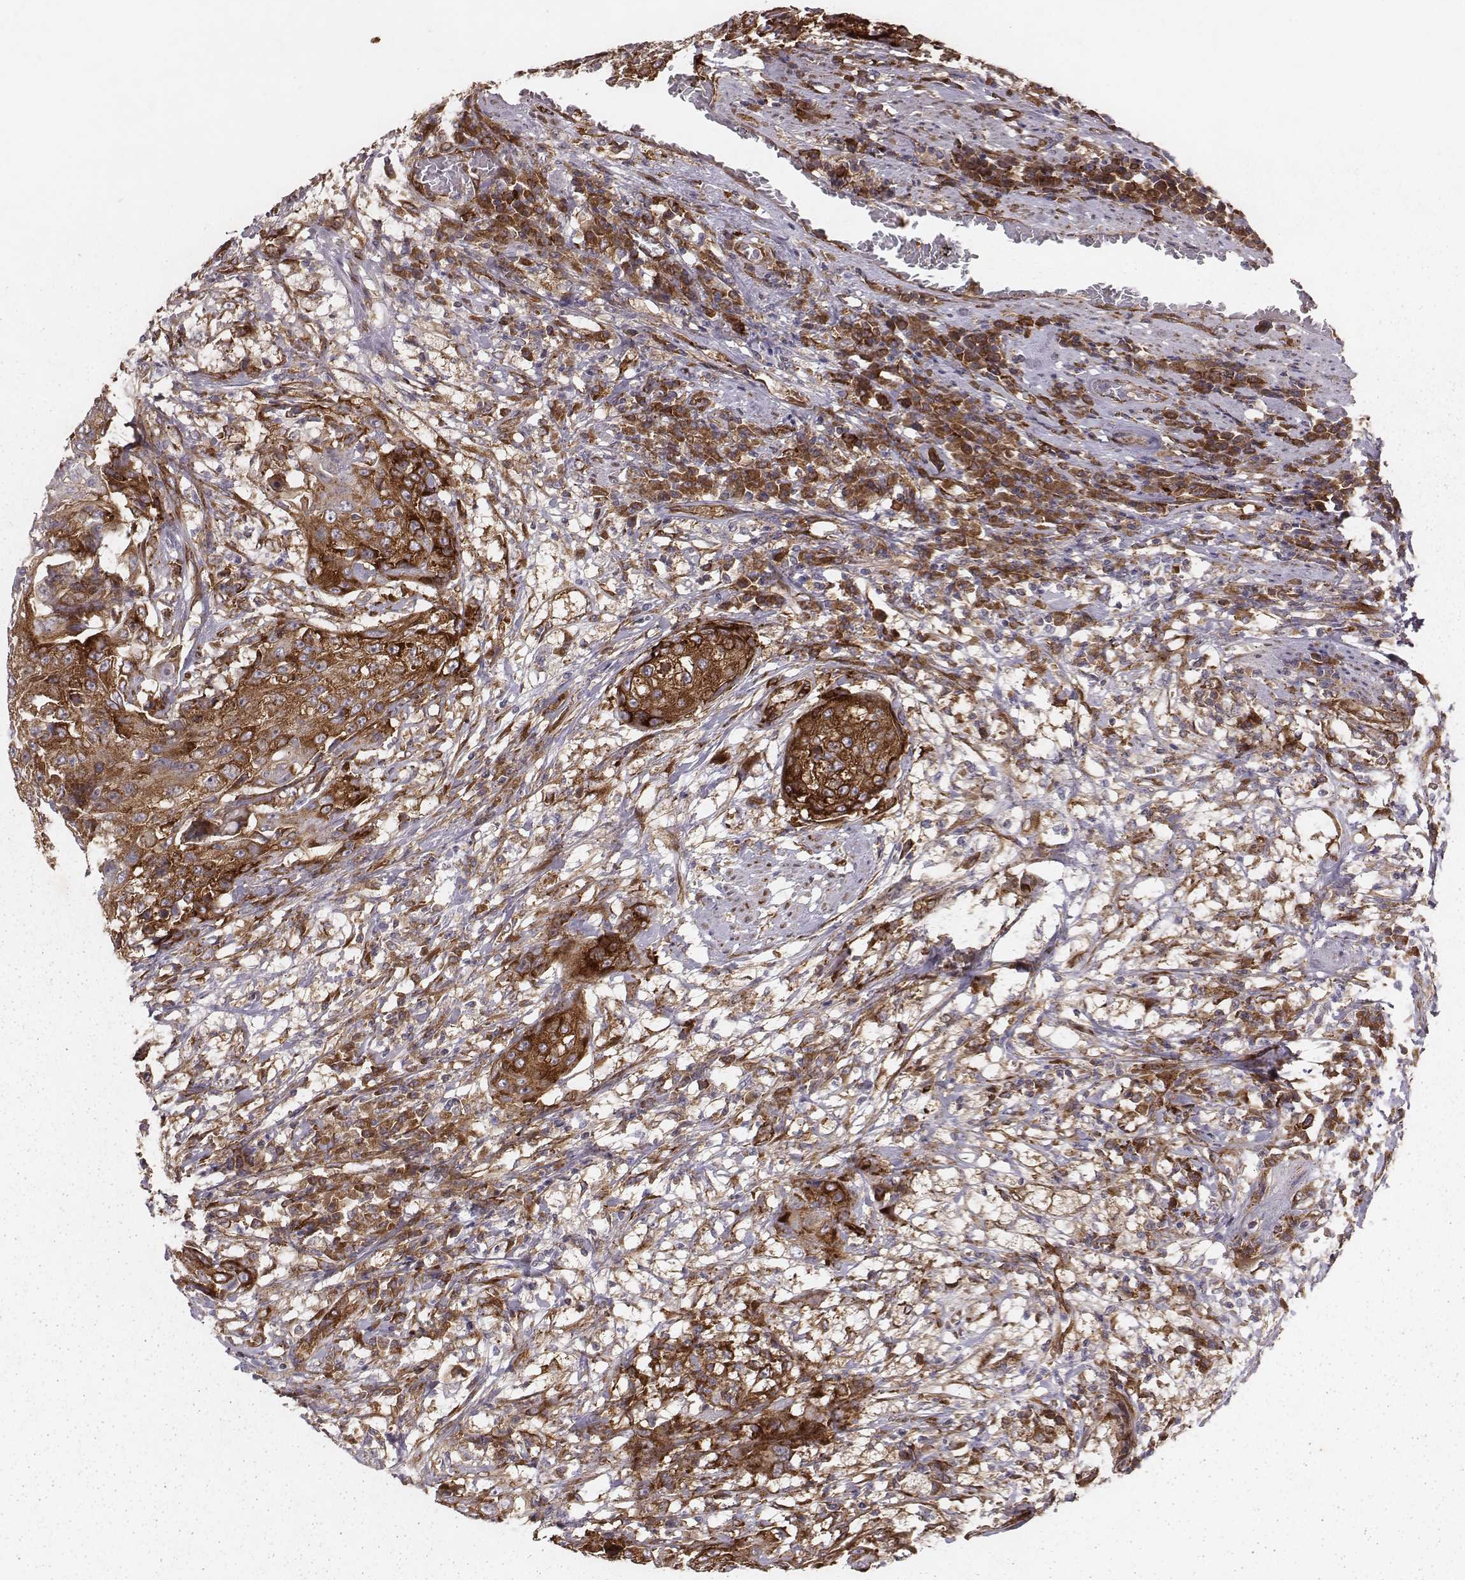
{"staining": {"intensity": "strong", "quantity": ">75%", "location": "cytoplasmic/membranous"}, "tissue": "urothelial cancer", "cell_type": "Tumor cells", "image_type": "cancer", "snomed": [{"axis": "morphology", "description": "Urothelial carcinoma, High grade"}, {"axis": "topography", "description": "Urinary bladder"}], "caption": "About >75% of tumor cells in high-grade urothelial carcinoma reveal strong cytoplasmic/membranous protein expression as visualized by brown immunohistochemical staining.", "gene": "TXLNA", "patient": {"sex": "female", "age": 63}}